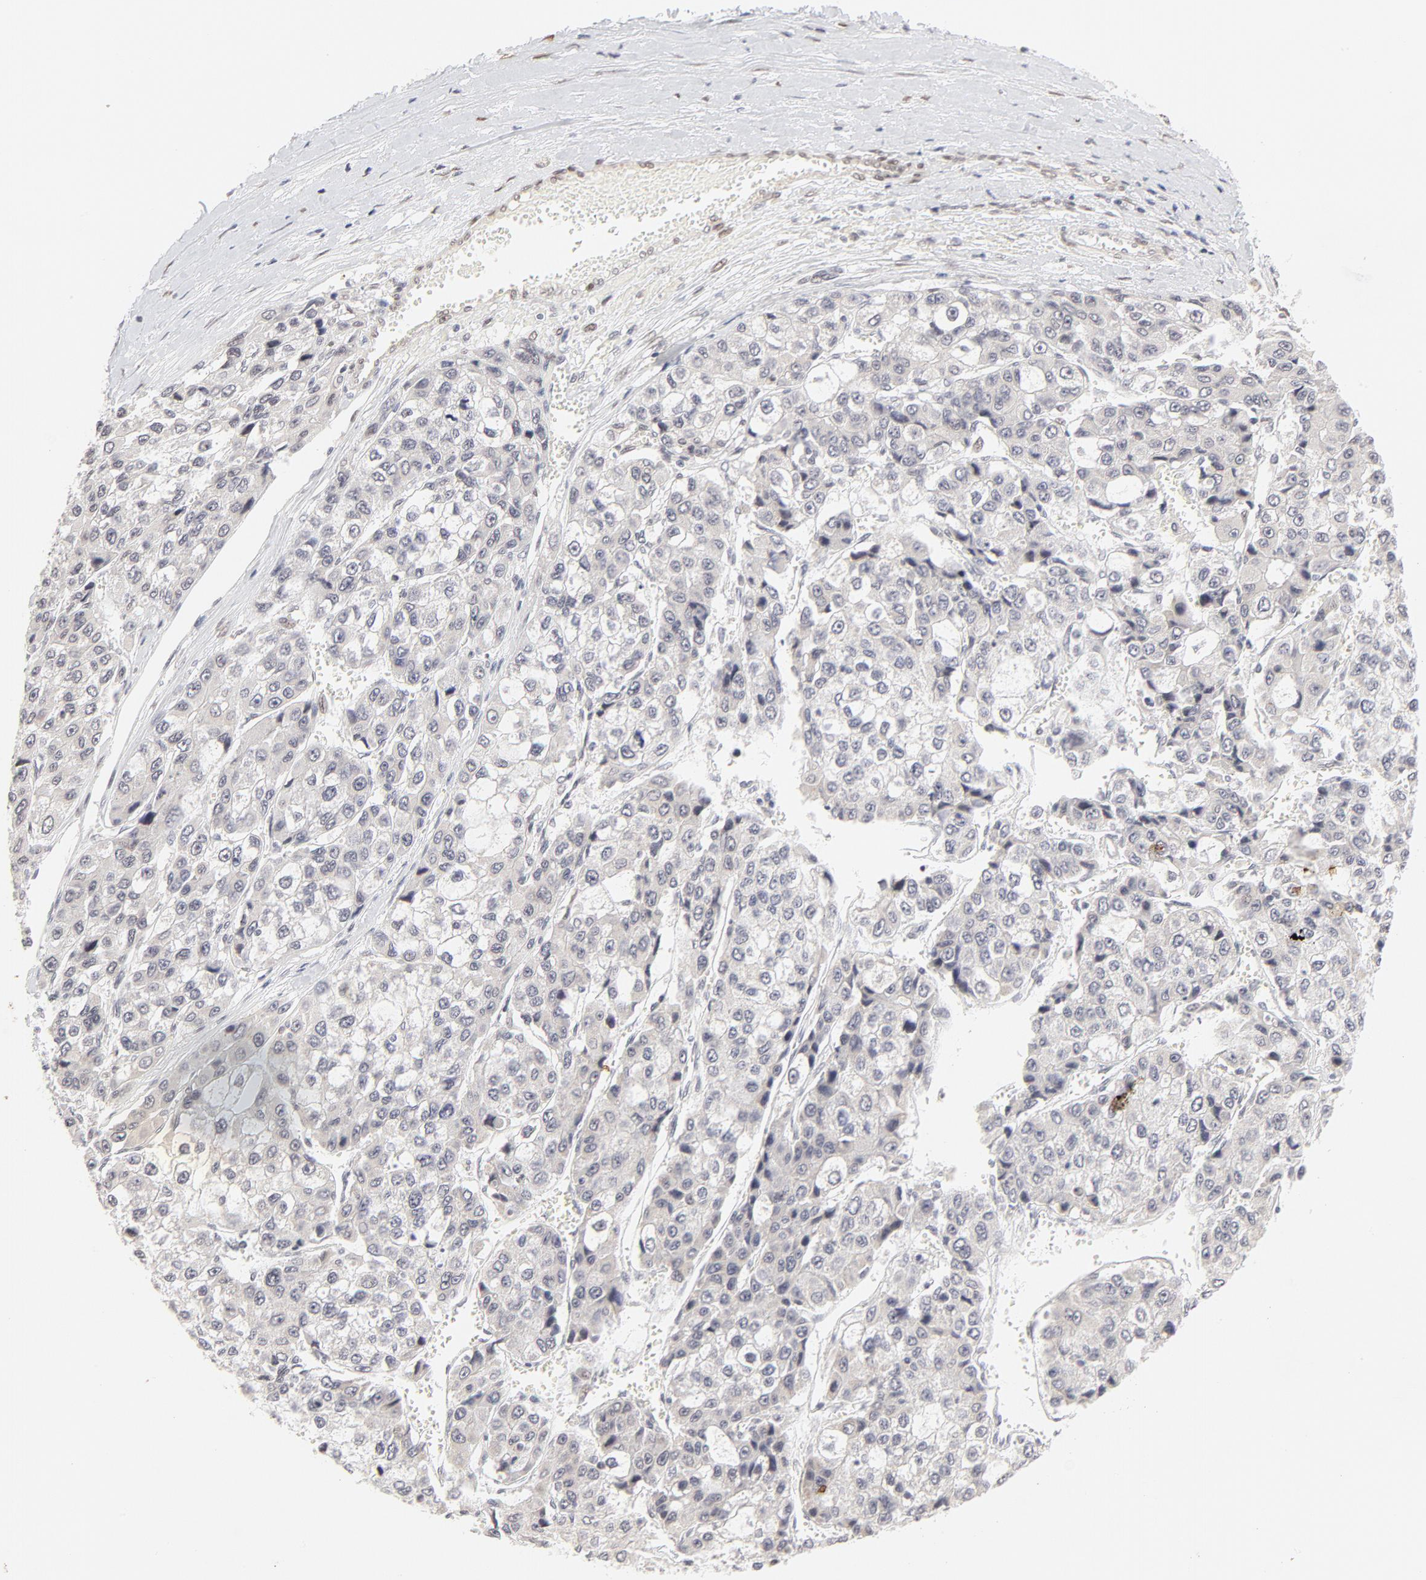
{"staining": {"intensity": "negative", "quantity": "none", "location": "none"}, "tissue": "liver cancer", "cell_type": "Tumor cells", "image_type": "cancer", "snomed": [{"axis": "morphology", "description": "Carcinoma, Hepatocellular, NOS"}, {"axis": "topography", "description": "Liver"}], "caption": "Immunohistochemical staining of liver cancer (hepatocellular carcinoma) exhibits no significant staining in tumor cells.", "gene": "PBX3", "patient": {"sex": "female", "age": 66}}